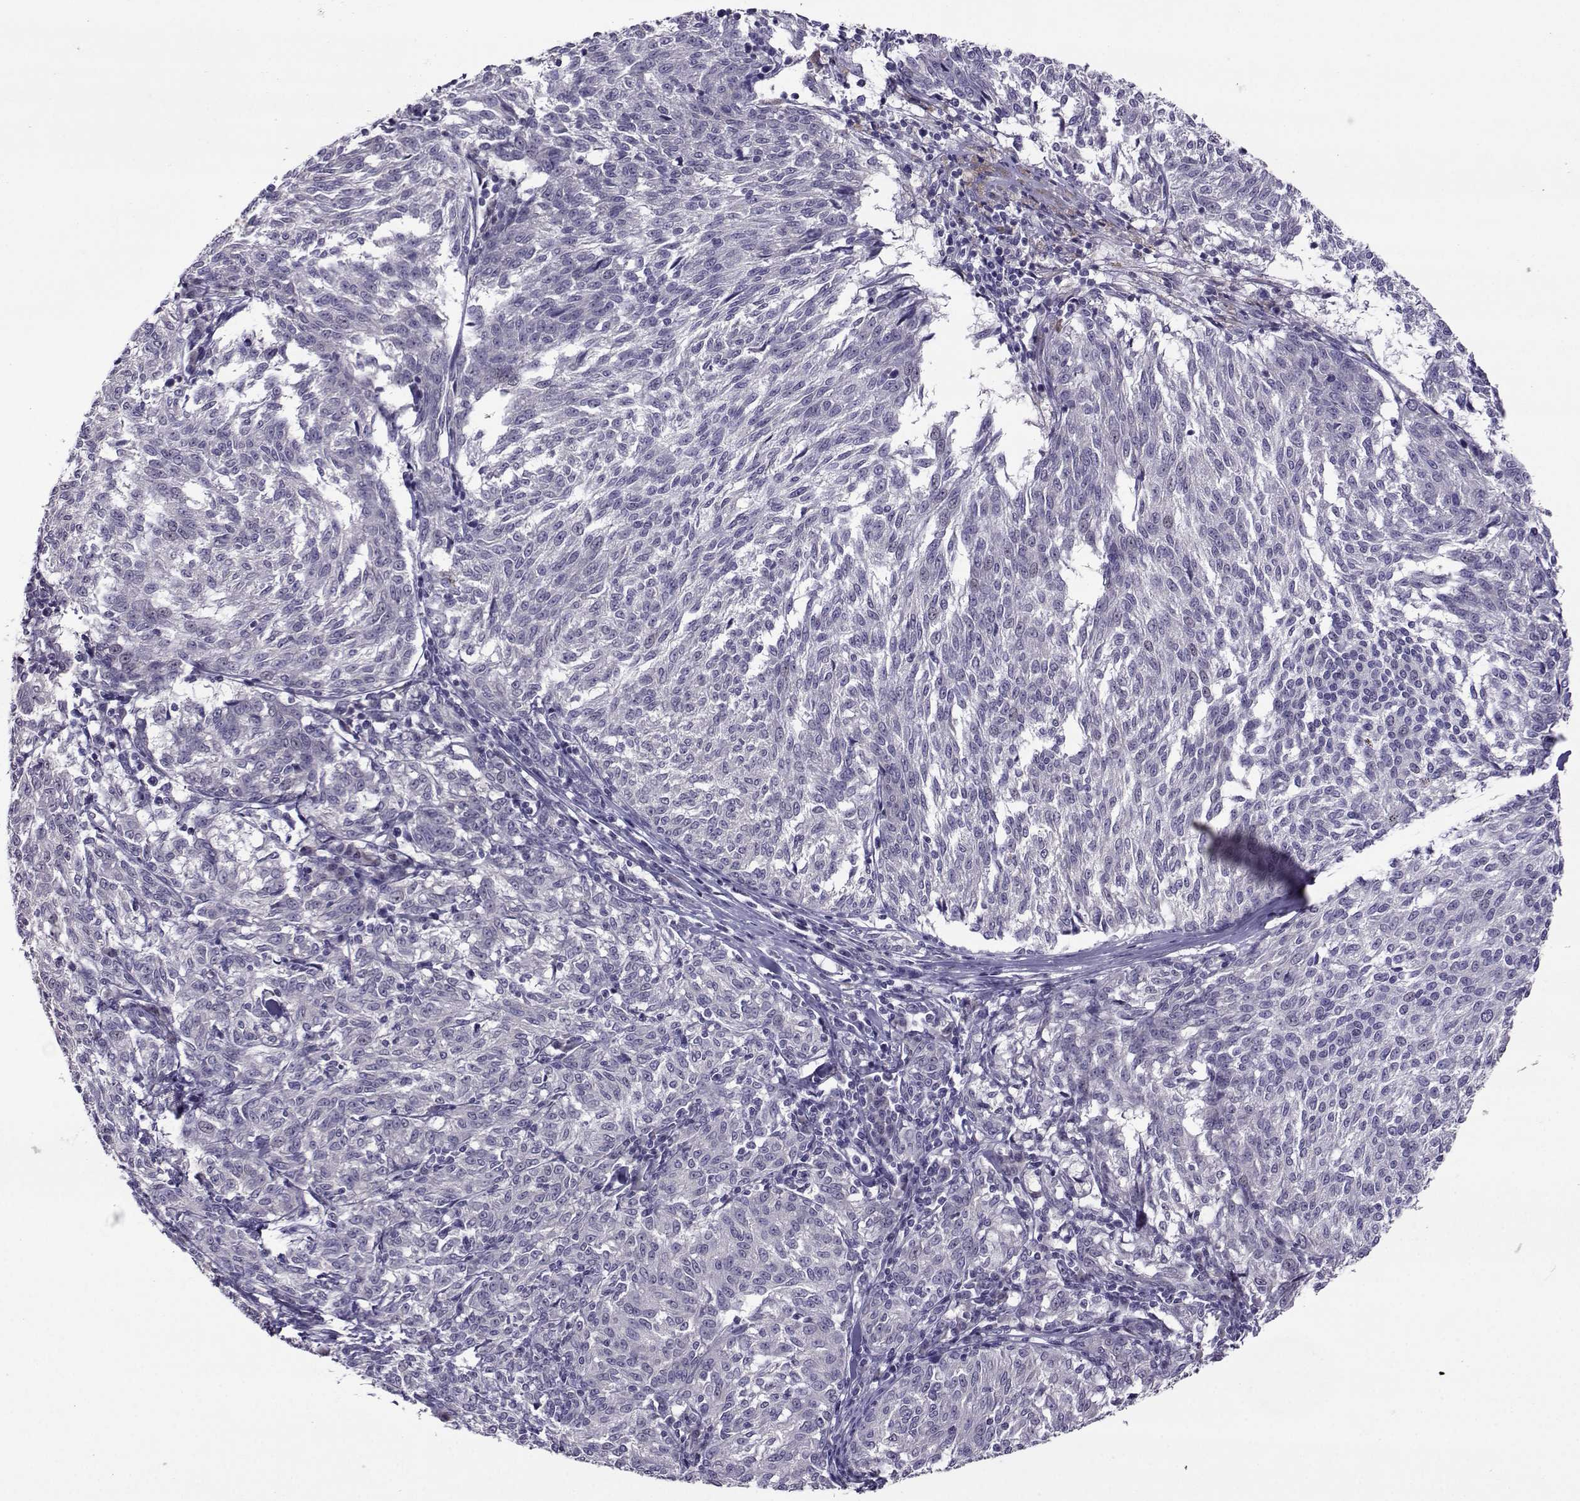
{"staining": {"intensity": "negative", "quantity": "none", "location": "none"}, "tissue": "melanoma", "cell_type": "Tumor cells", "image_type": "cancer", "snomed": [{"axis": "morphology", "description": "Malignant melanoma, NOS"}, {"axis": "topography", "description": "Skin"}], "caption": "An image of melanoma stained for a protein demonstrates no brown staining in tumor cells.", "gene": "DDX20", "patient": {"sex": "female", "age": 72}}